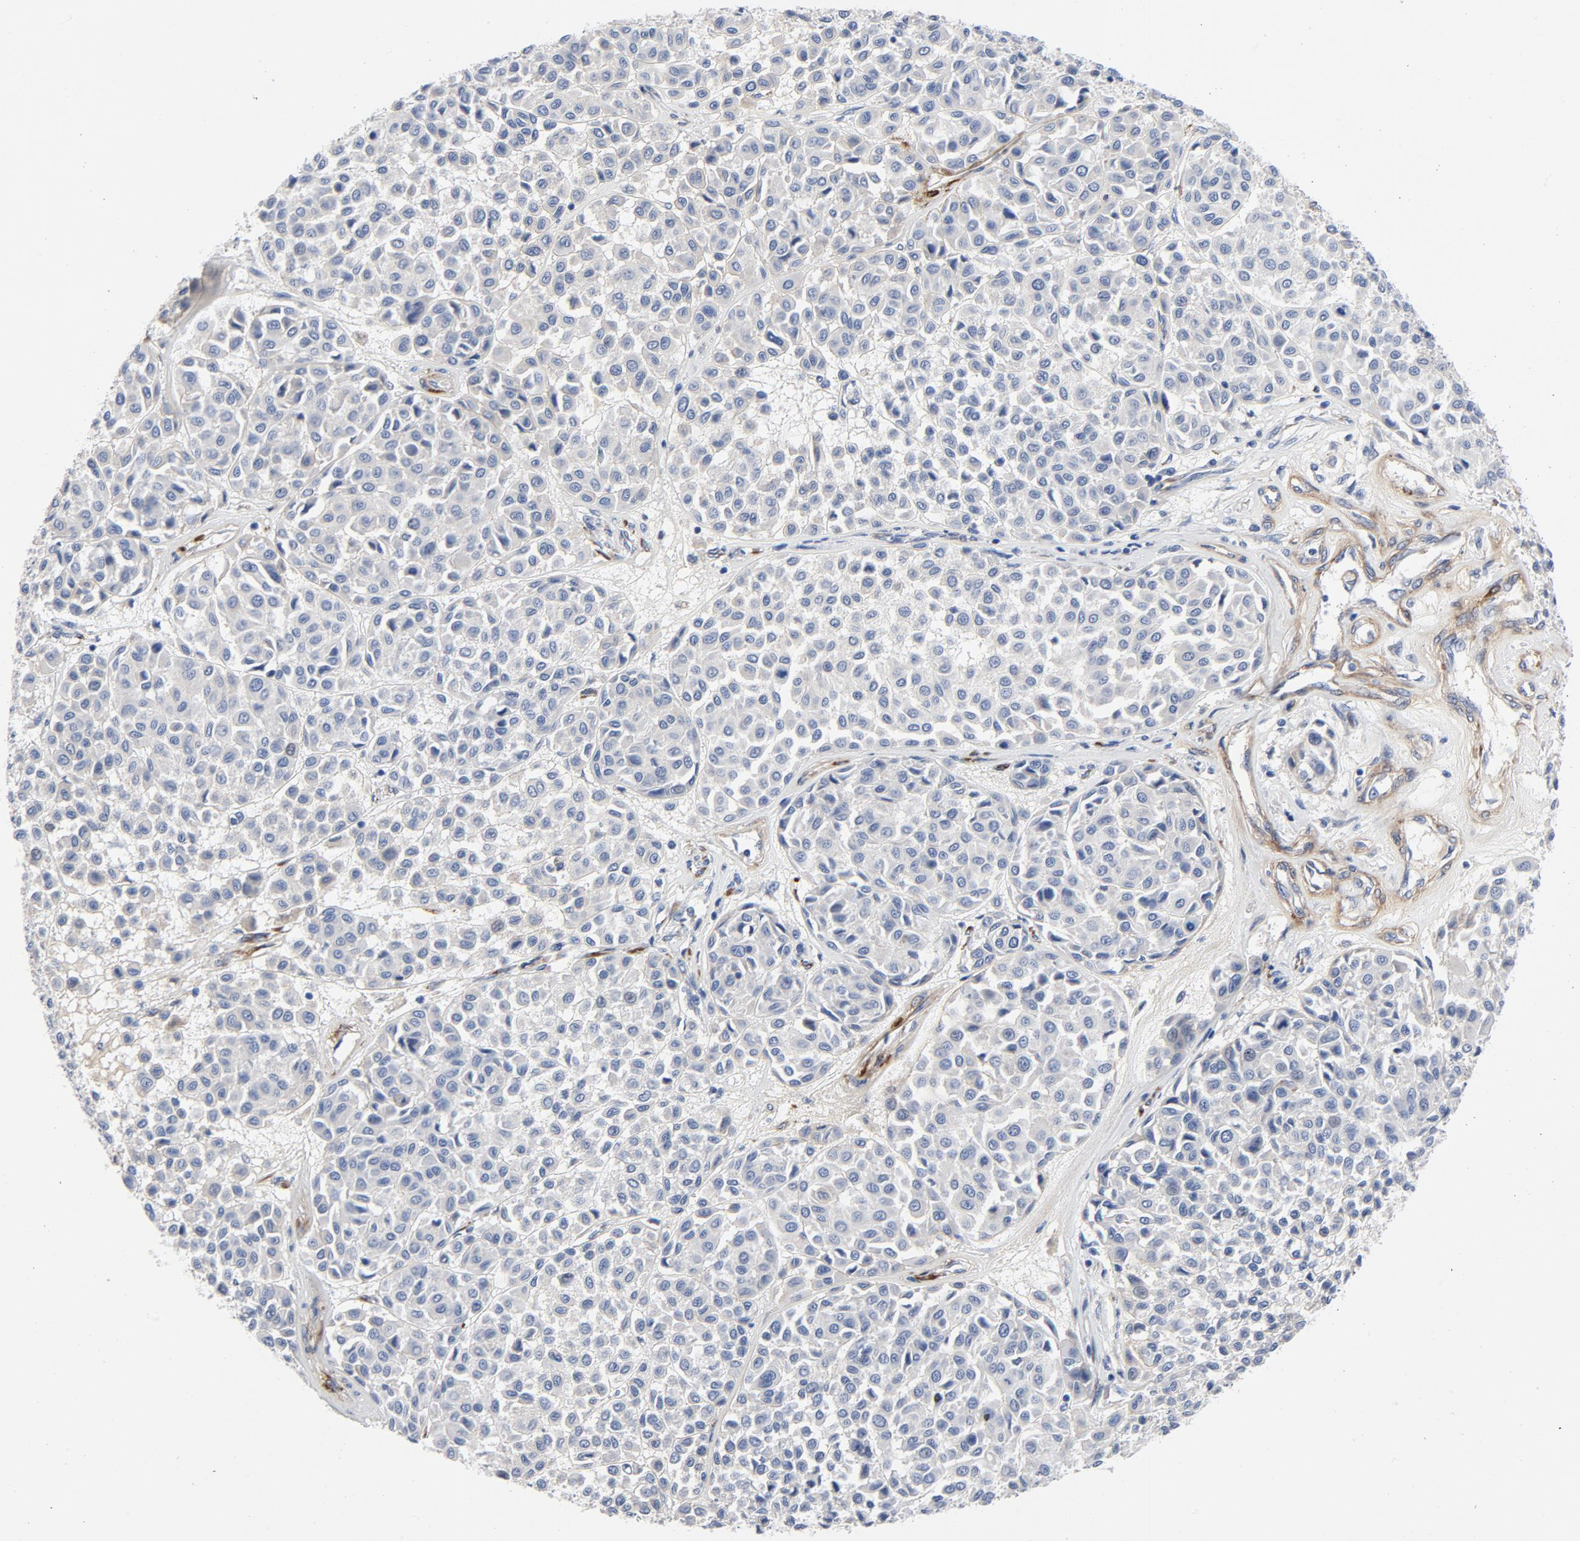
{"staining": {"intensity": "negative", "quantity": "none", "location": "none"}, "tissue": "melanoma", "cell_type": "Tumor cells", "image_type": "cancer", "snomed": [{"axis": "morphology", "description": "Malignant melanoma, Metastatic site"}, {"axis": "topography", "description": "Soft tissue"}], "caption": "This is an IHC histopathology image of melanoma. There is no positivity in tumor cells.", "gene": "LAMC1", "patient": {"sex": "male", "age": 41}}